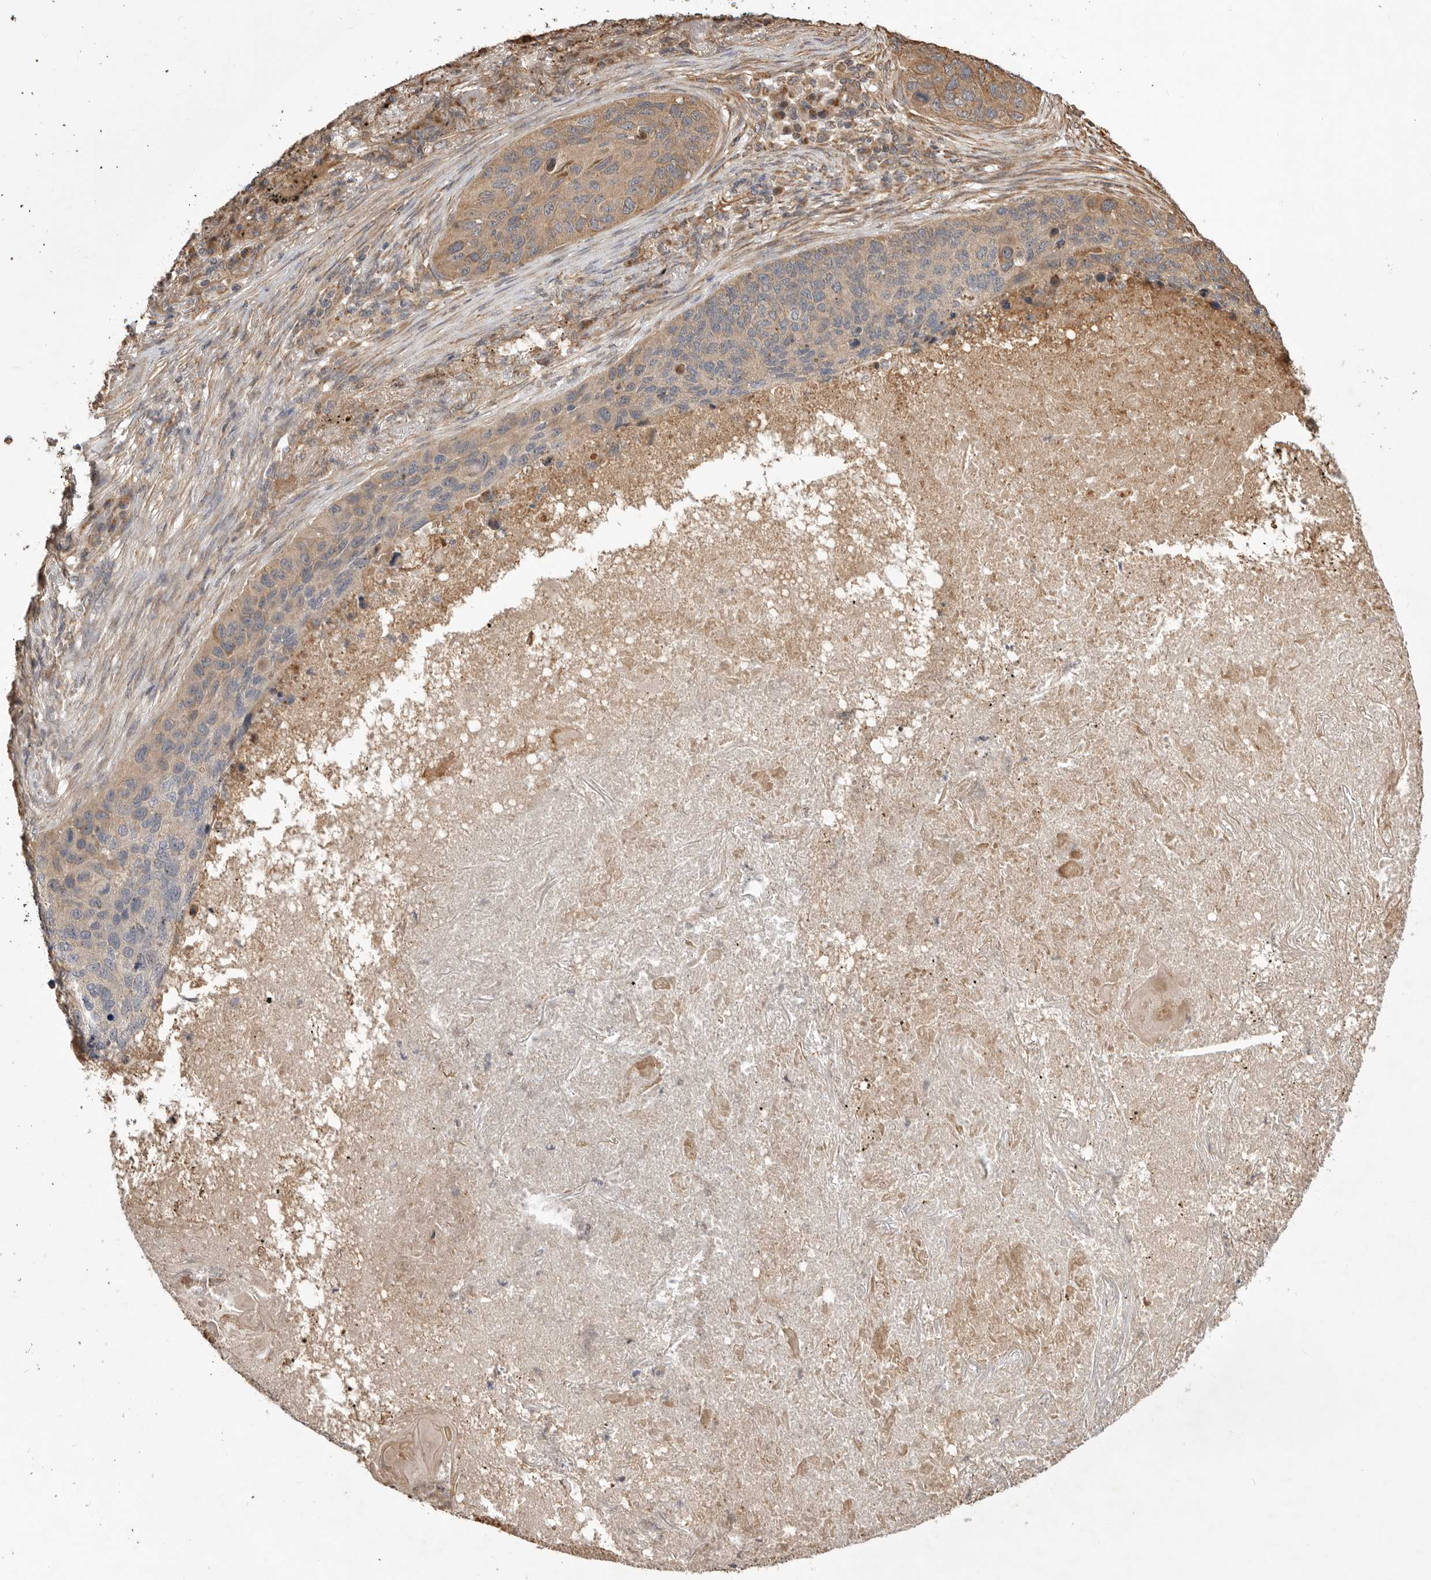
{"staining": {"intensity": "weak", "quantity": ">75%", "location": "cytoplasmic/membranous"}, "tissue": "lung cancer", "cell_type": "Tumor cells", "image_type": "cancer", "snomed": [{"axis": "morphology", "description": "Squamous cell carcinoma, NOS"}, {"axis": "topography", "description": "Lung"}], "caption": "There is low levels of weak cytoplasmic/membranous expression in tumor cells of lung squamous cell carcinoma, as demonstrated by immunohistochemical staining (brown color).", "gene": "DPH7", "patient": {"sex": "female", "age": 63}}